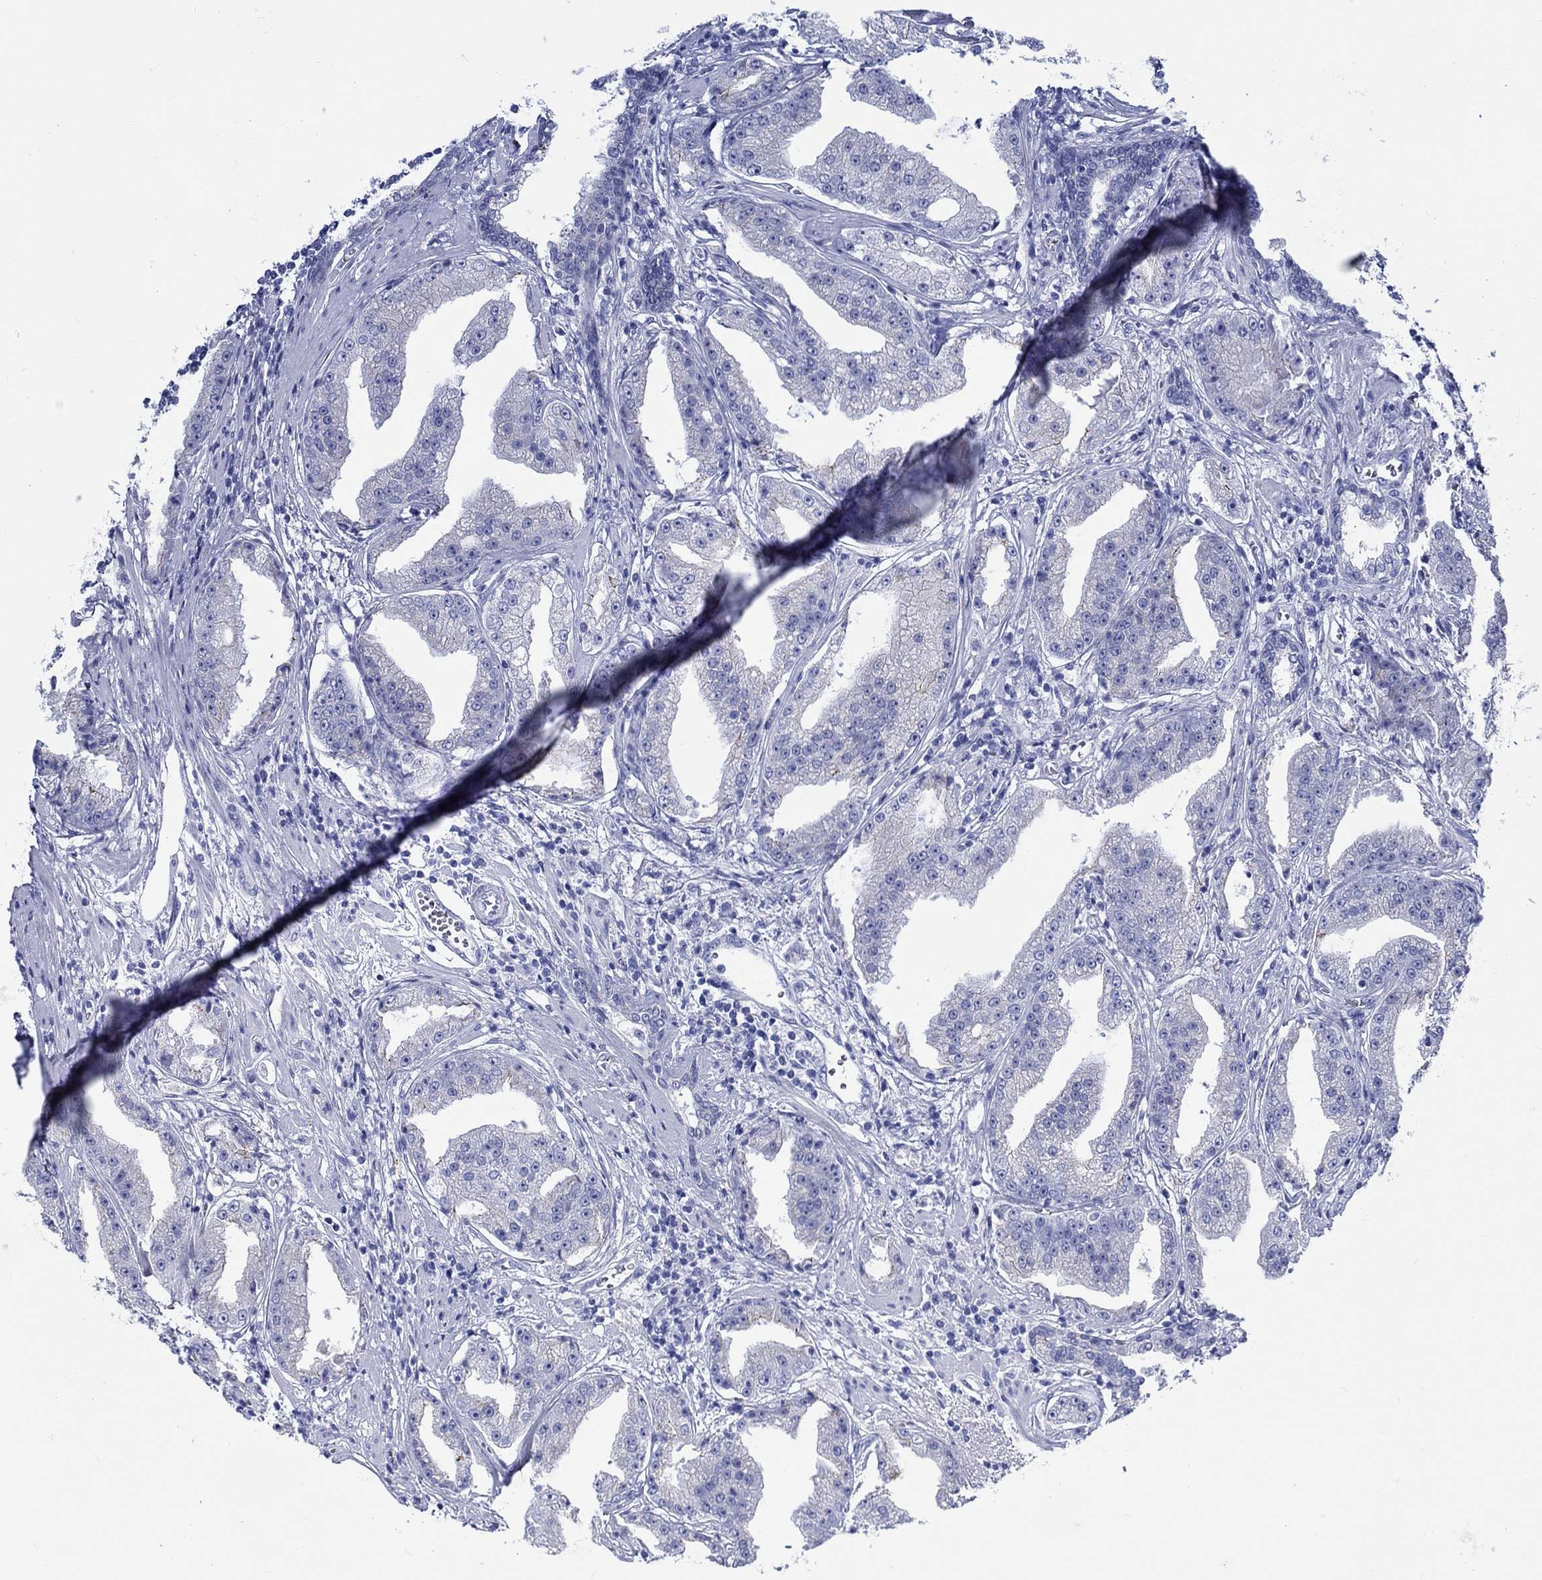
{"staining": {"intensity": "negative", "quantity": "none", "location": "none"}, "tissue": "prostate cancer", "cell_type": "Tumor cells", "image_type": "cancer", "snomed": [{"axis": "morphology", "description": "Adenocarcinoma, Low grade"}, {"axis": "topography", "description": "Prostate"}], "caption": "A high-resolution image shows immunohistochemistry (IHC) staining of low-grade adenocarcinoma (prostate), which shows no significant expression in tumor cells.", "gene": "RD3L", "patient": {"sex": "male", "age": 62}}